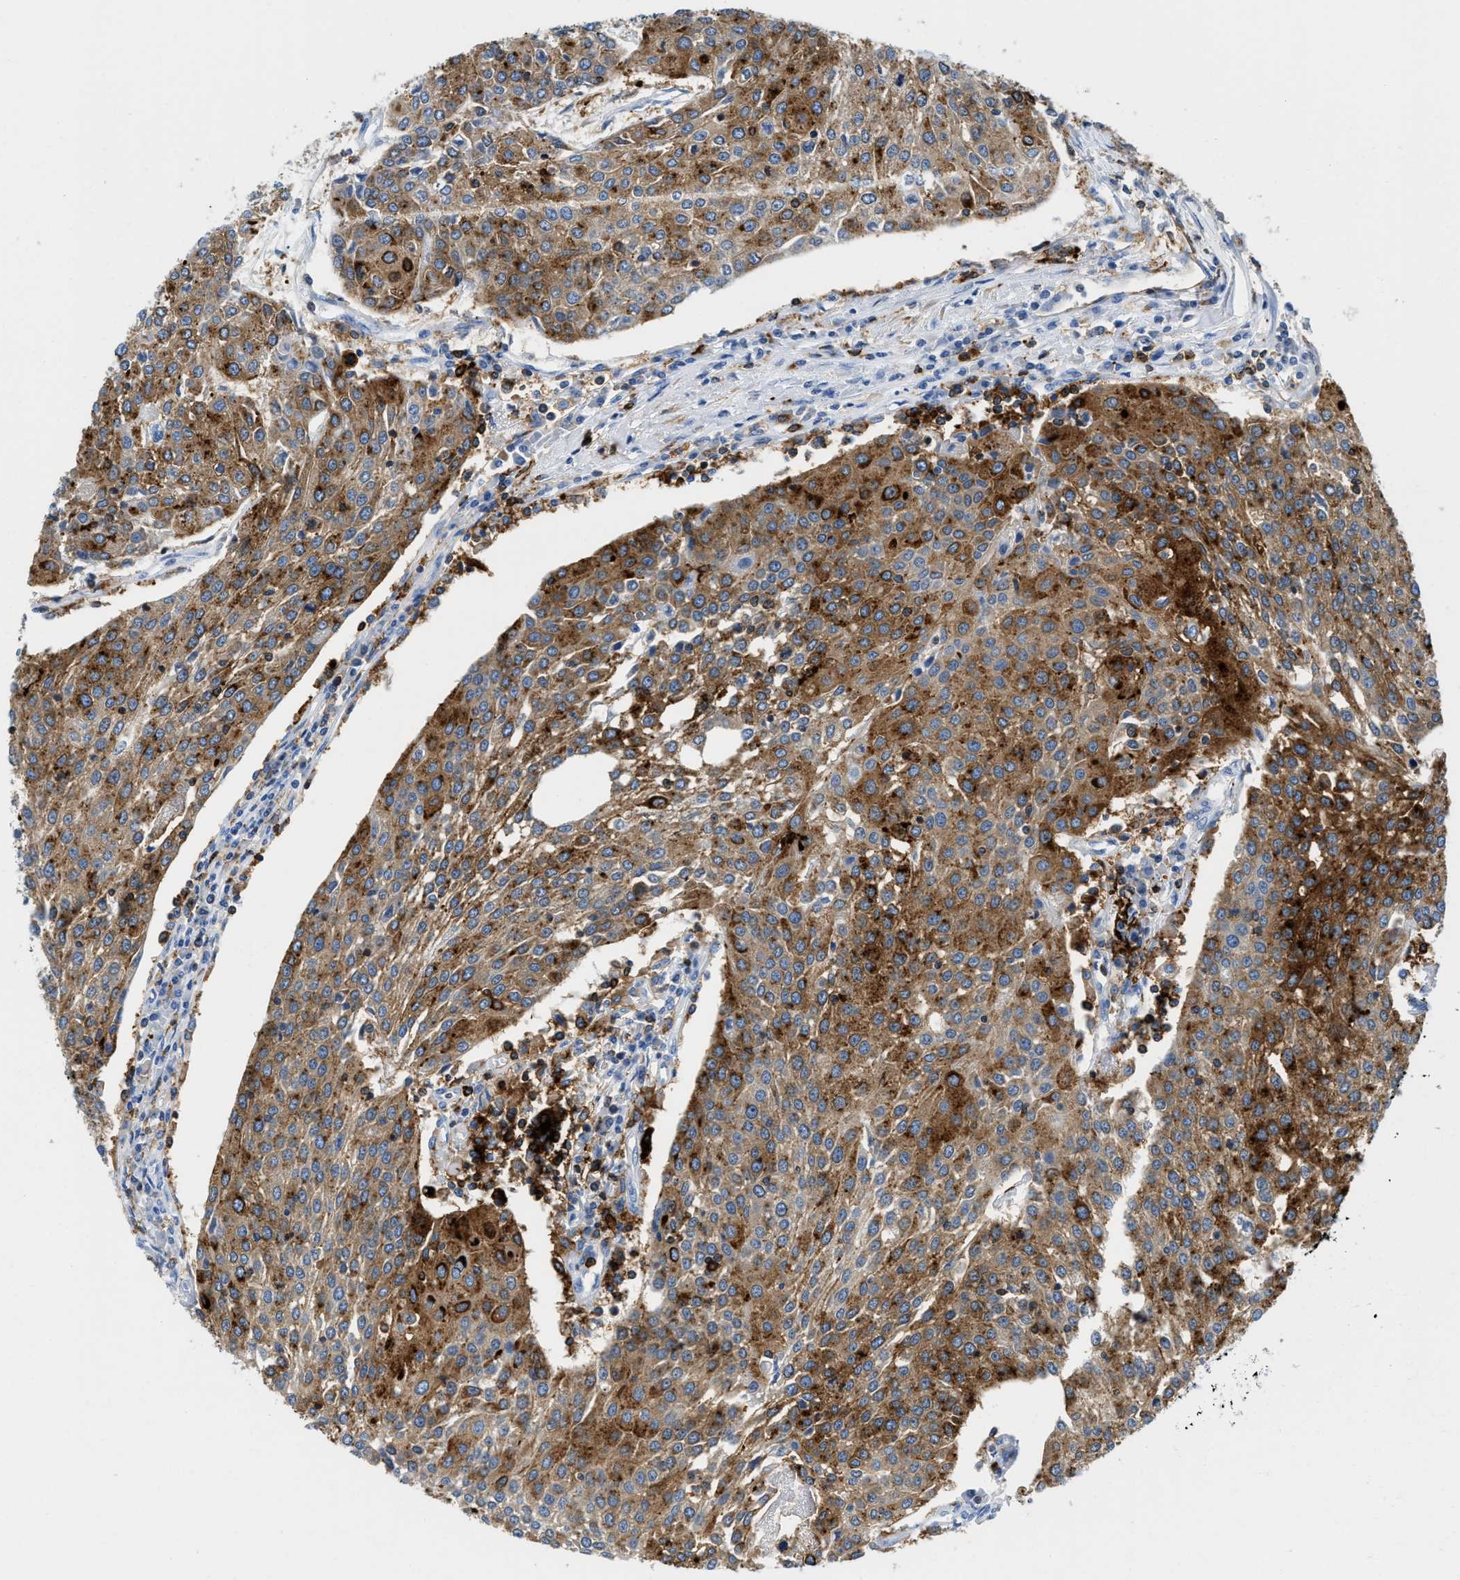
{"staining": {"intensity": "moderate", "quantity": ">75%", "location": "cytoplasmic/membranous"}, "tissue": "urothelial cancer", "cell_type": "Tumor cells", "image_type": "cancer", "snomed": [{"axis": "morphology", "description": "Urothelial carcinoma, High grade"}, {"axis": "topography", "description": "Urinary bladder"}], "caption": "DAB (3,3'-diaminobenzidine) immunohistochemical staining of human urothelial carcinoma (high-grade) demonstrates moderate cytoplasmic/membranous protein positivity in about >75% of tumor cells.", "gene": "CD226", "patient": {"sex": "female", "age": 85}}